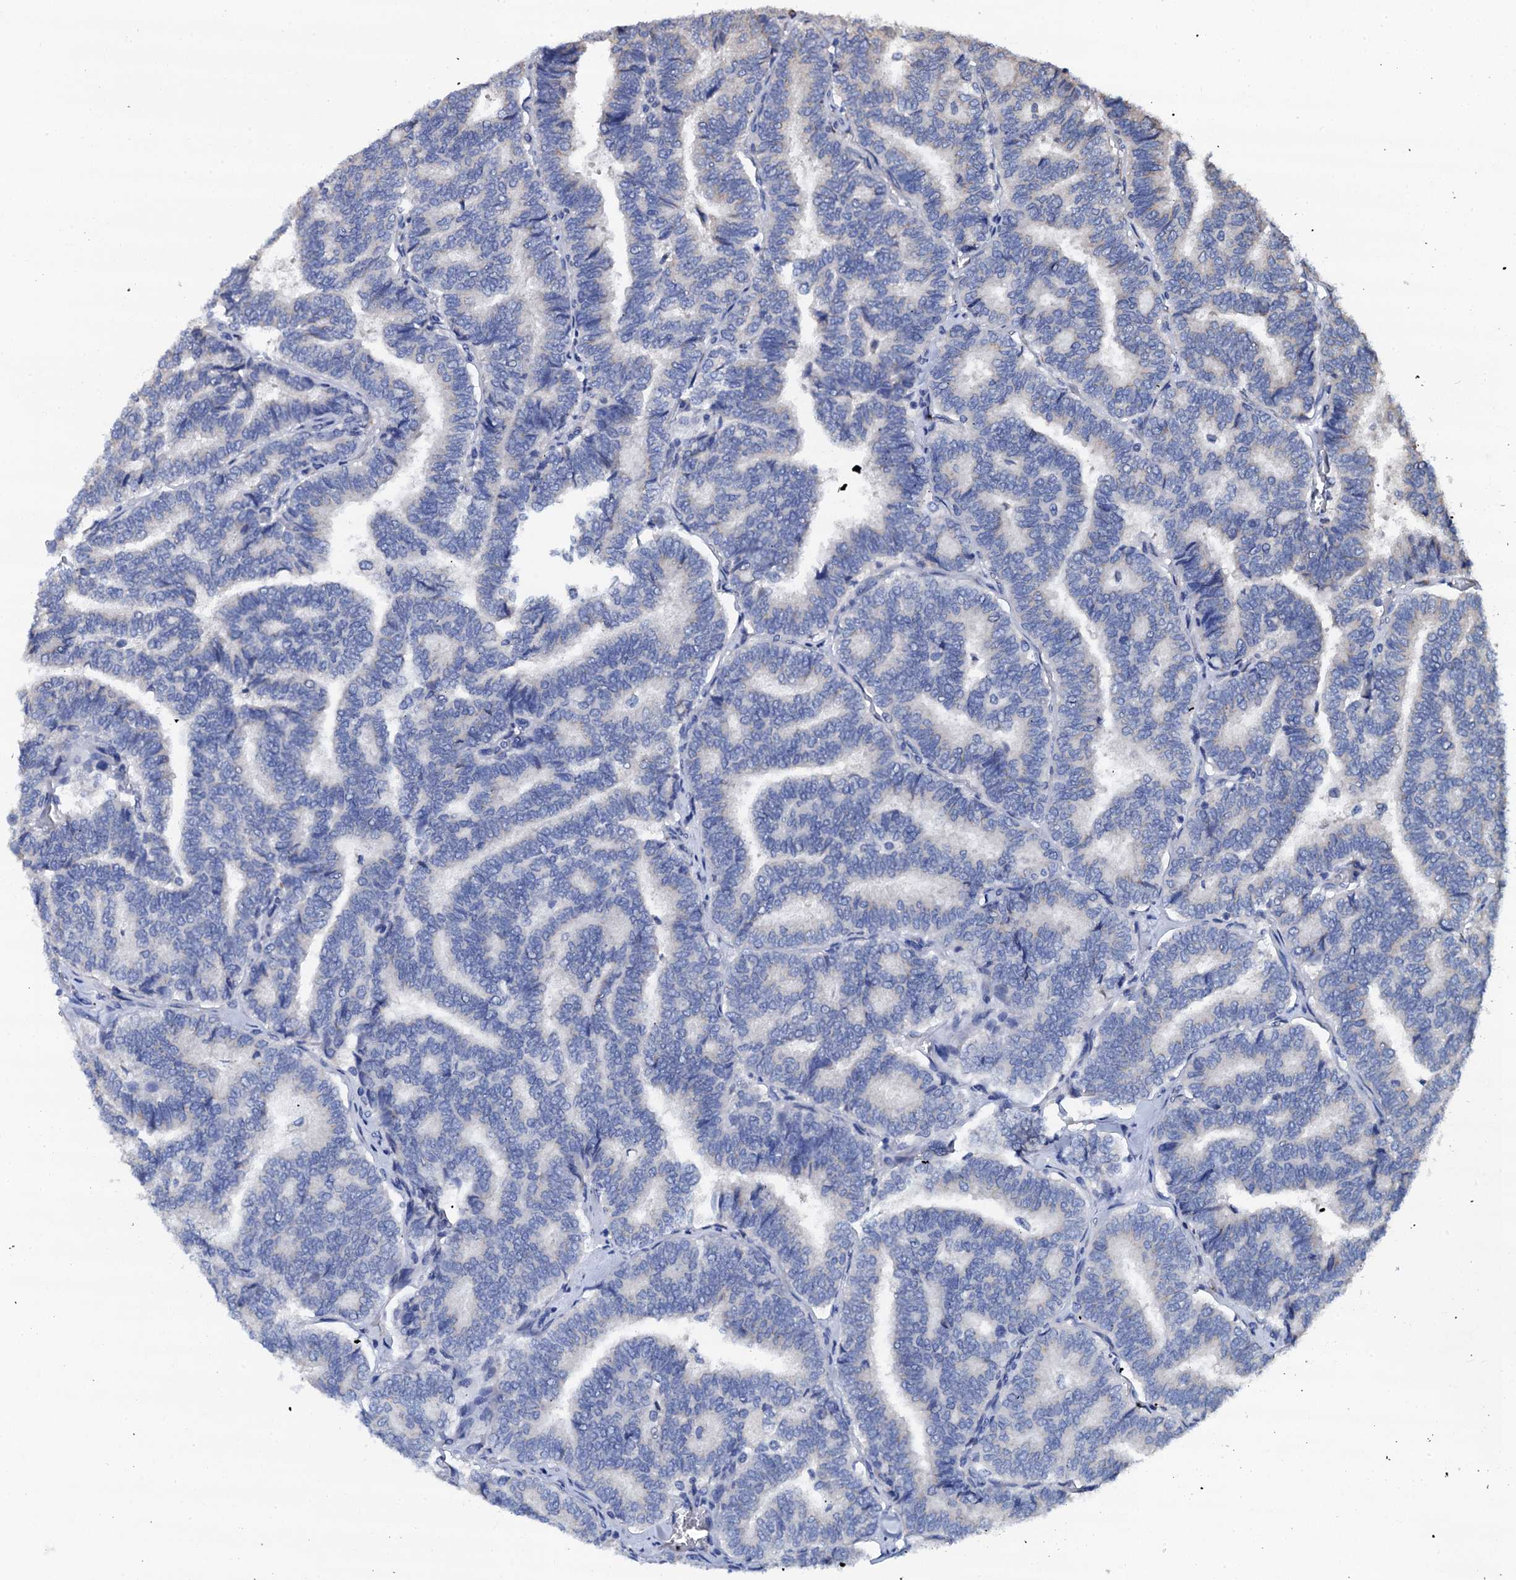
{"staining": {"intensity": "negative", "quantity": "none", "location": "none"}, "tissue": "thyroid cancer", "cell_type": "Tumor cells", "image_type": "cancer", "snomed": [{"axis": "morphology", "description": "Papillary adenocarcinoma, NOS"}, {"axis": "topography", "description": "Thyroid gland"}], "caption": "Immunohistochemical staining of human thyroid cancer reveals no significant expression in tumor cells.", "gene": "AKAP3", "patient": {"sex": "female", "age": 35}}